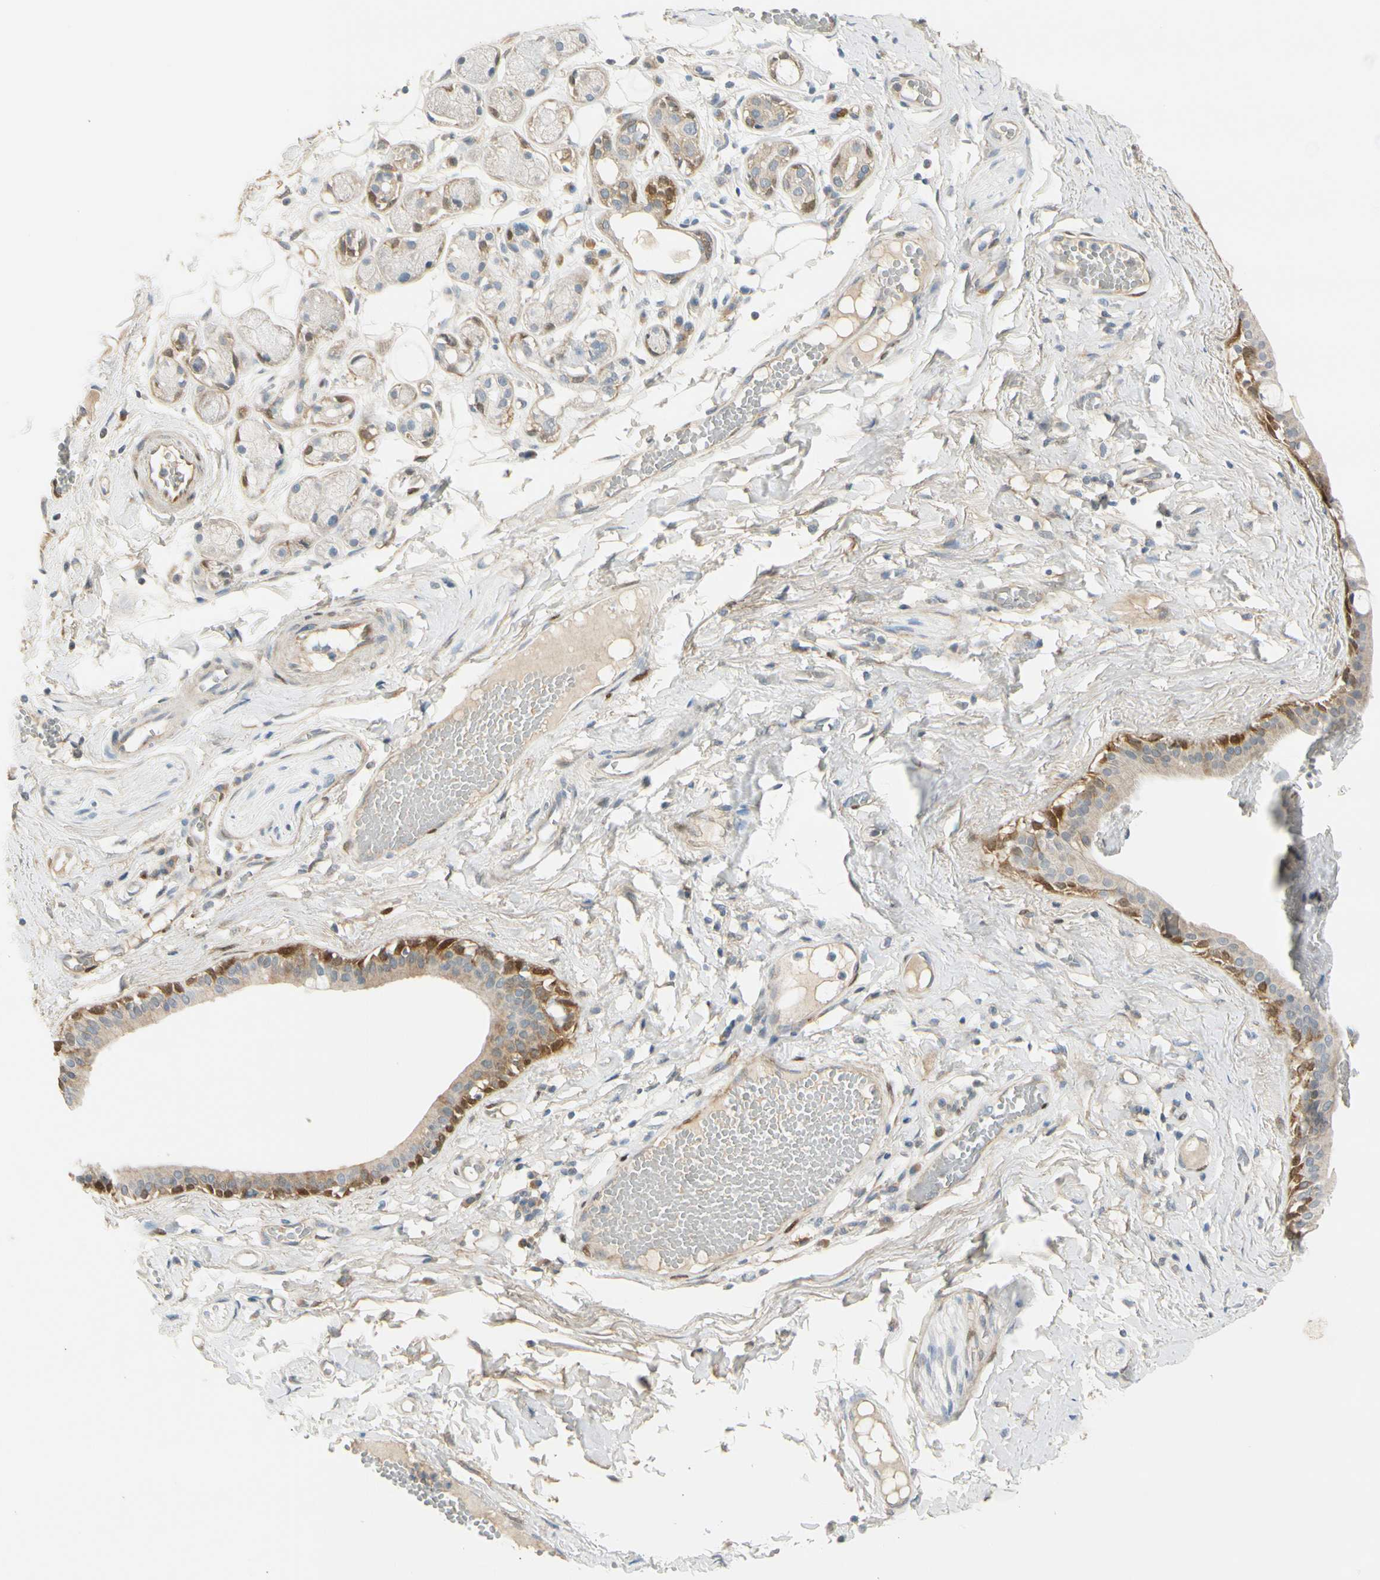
{"staining": {"intensity": "negative", "quantity": "none", "location": "none"}, "tissue": "adipose tissue", "cell_type": "Adipocytes", "image_type": "normal", "snomed": [{"axis": "morphology", "description": "Normal tissue, NOS"}, {"axis": "morphology", "description": "Inflammation, NOS"}, {"axis": "topography", "description": "Vascular tissue"}, {"axis": "topography", "description": "Salivary gland"}], "caption": "This is a micrograph of IHC staining of normal adipose tissue, which shows no staining in adipocytes. (DAB (3,3'-diaminobenzidine) immunohistochemistry (IHC) with hematoxylin counter stain).", "gene": "FHL2", "patient": {"sex": "female", "age": 75}}